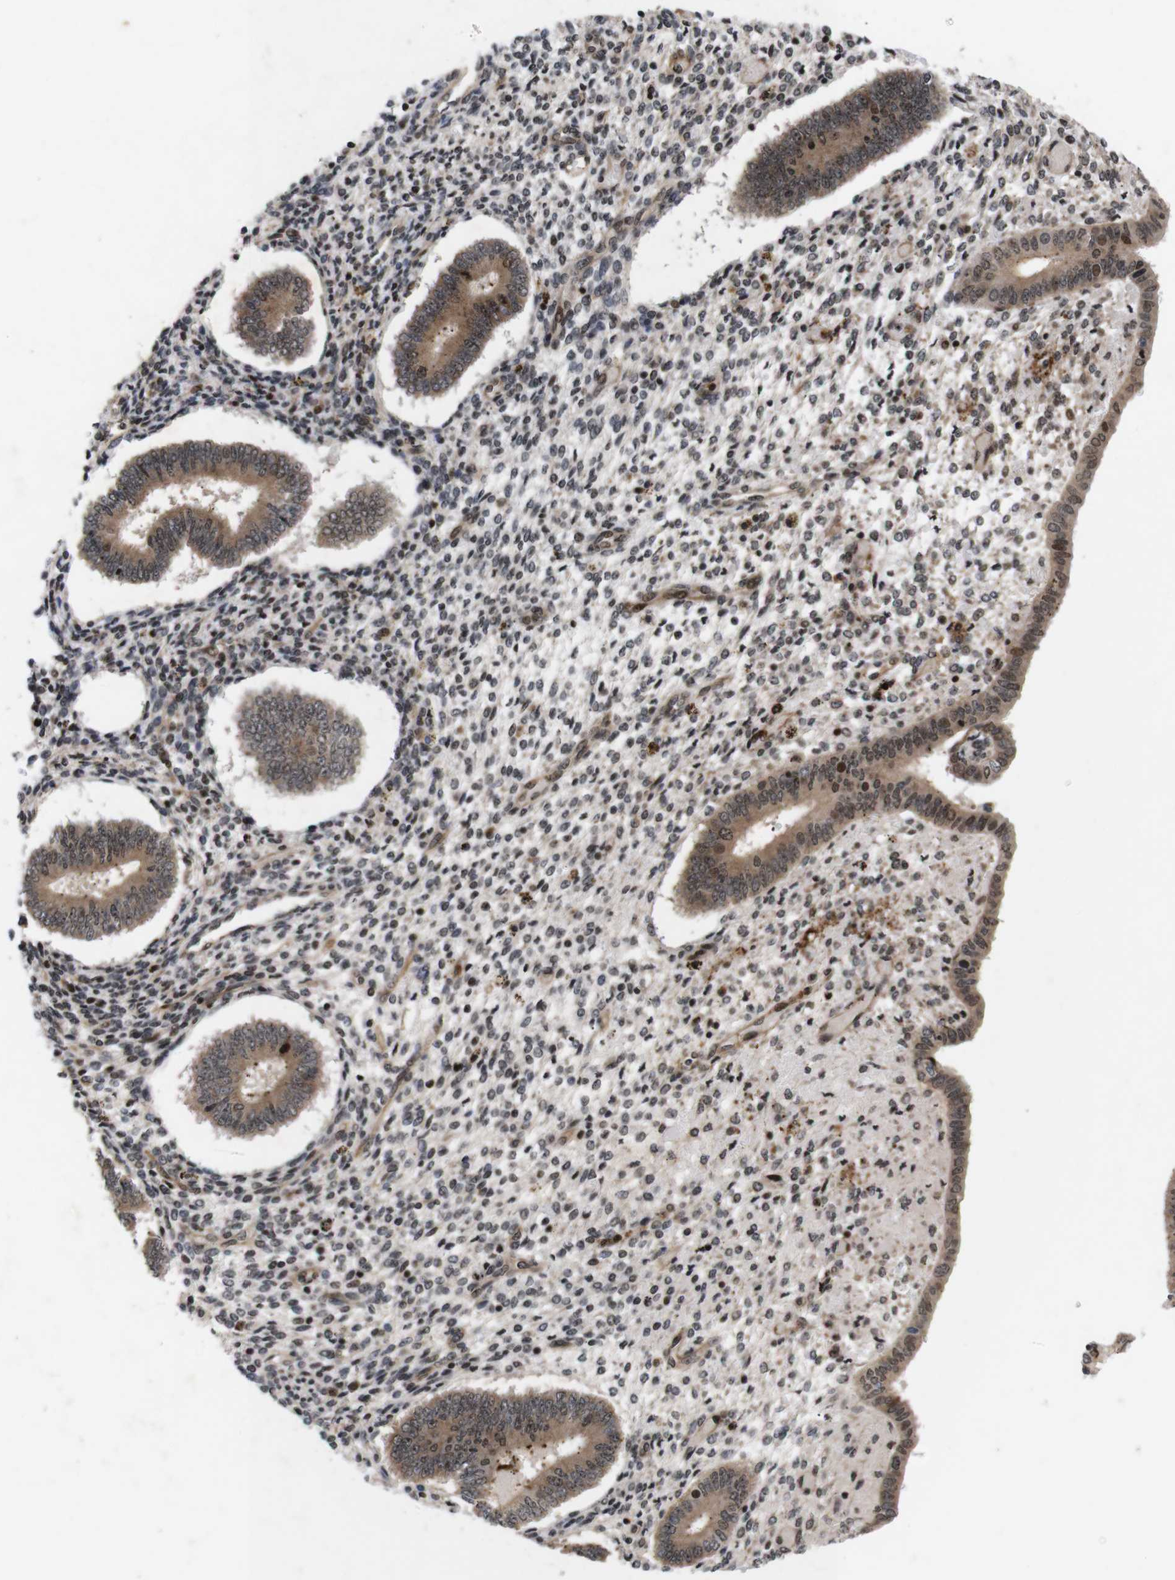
{"staining": {"intensity": "strong", "quantity": "25%-75%", "location": "nuclear"}, "tissue": "endometrium", "cell_type": "Cells in endometrial stroma", "image_type": "normal", "snomed": [{"axis": "morphology", "description": "Normal tissue, NOS"}, {"axis": "topography", "description": "Endometrium"}], "caption": "IHC (DAB) staining of normal endometrium displays strong nuclear protein staining in about 25%-75% of cells in endometrial stroma.", "gene": "KIF23", "patient": {"sex": "female", "age": 42}}